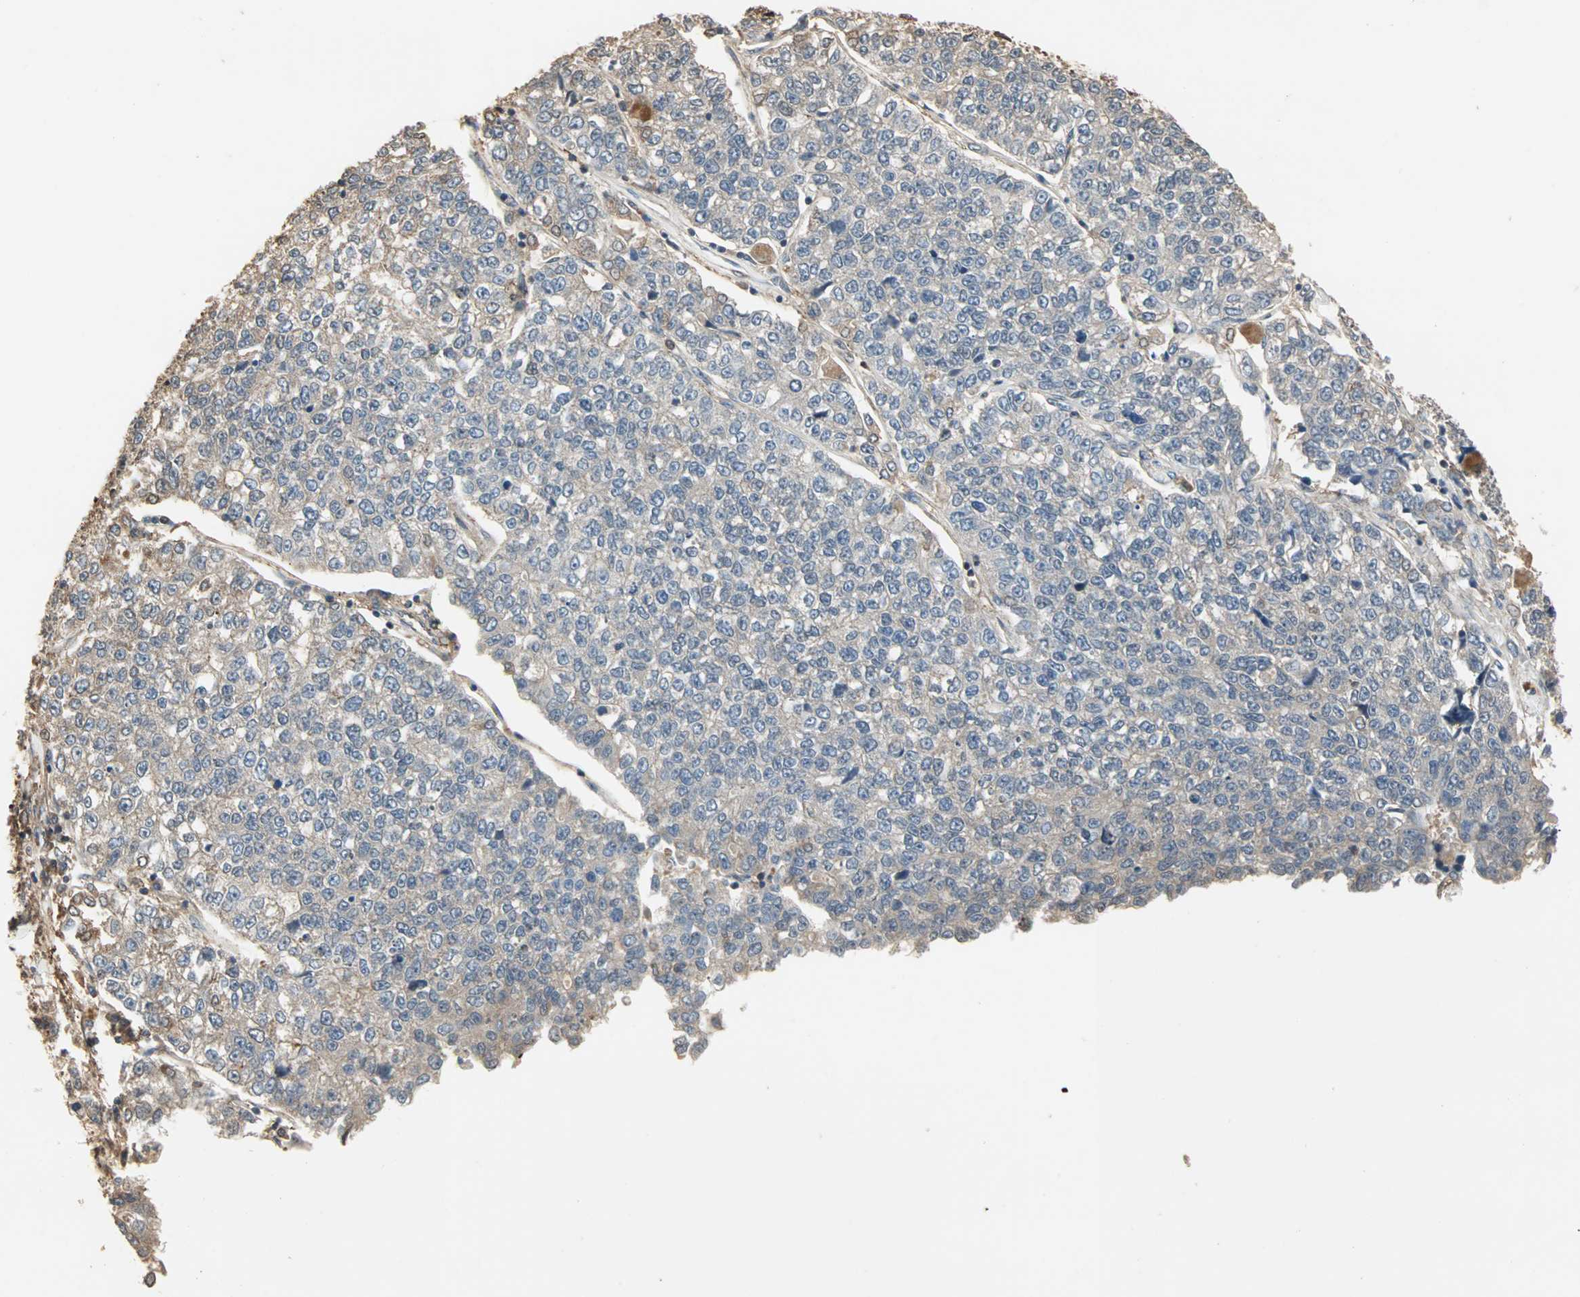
{"staining": {"intensity": "weak", "quantity": ">75%", "location": "cytoplasmic/membranous"}, "tissue": "lung cancer", "cell_type": "Tumor cells", "image_type": "cancer", "snomed": [{"axis": "morphology", "description": "Adenocarcinoma, NOS"}, {"axis": "topography", "description": "Lung"}], "caption": "High-power microscopy captured an immunohistochemistry (IHC) histopathology image of lung cancer (adenocarcinoma), revealing weak cytoplasmic/membranous expression in approximately >75% of tumor cells. Using DAB (brown) and hematoxylin (blue) stains, captured at high magnification using brightfield microscopy.", "gene": "DRG2", "patient": {"sex": "male", "age": 49}}